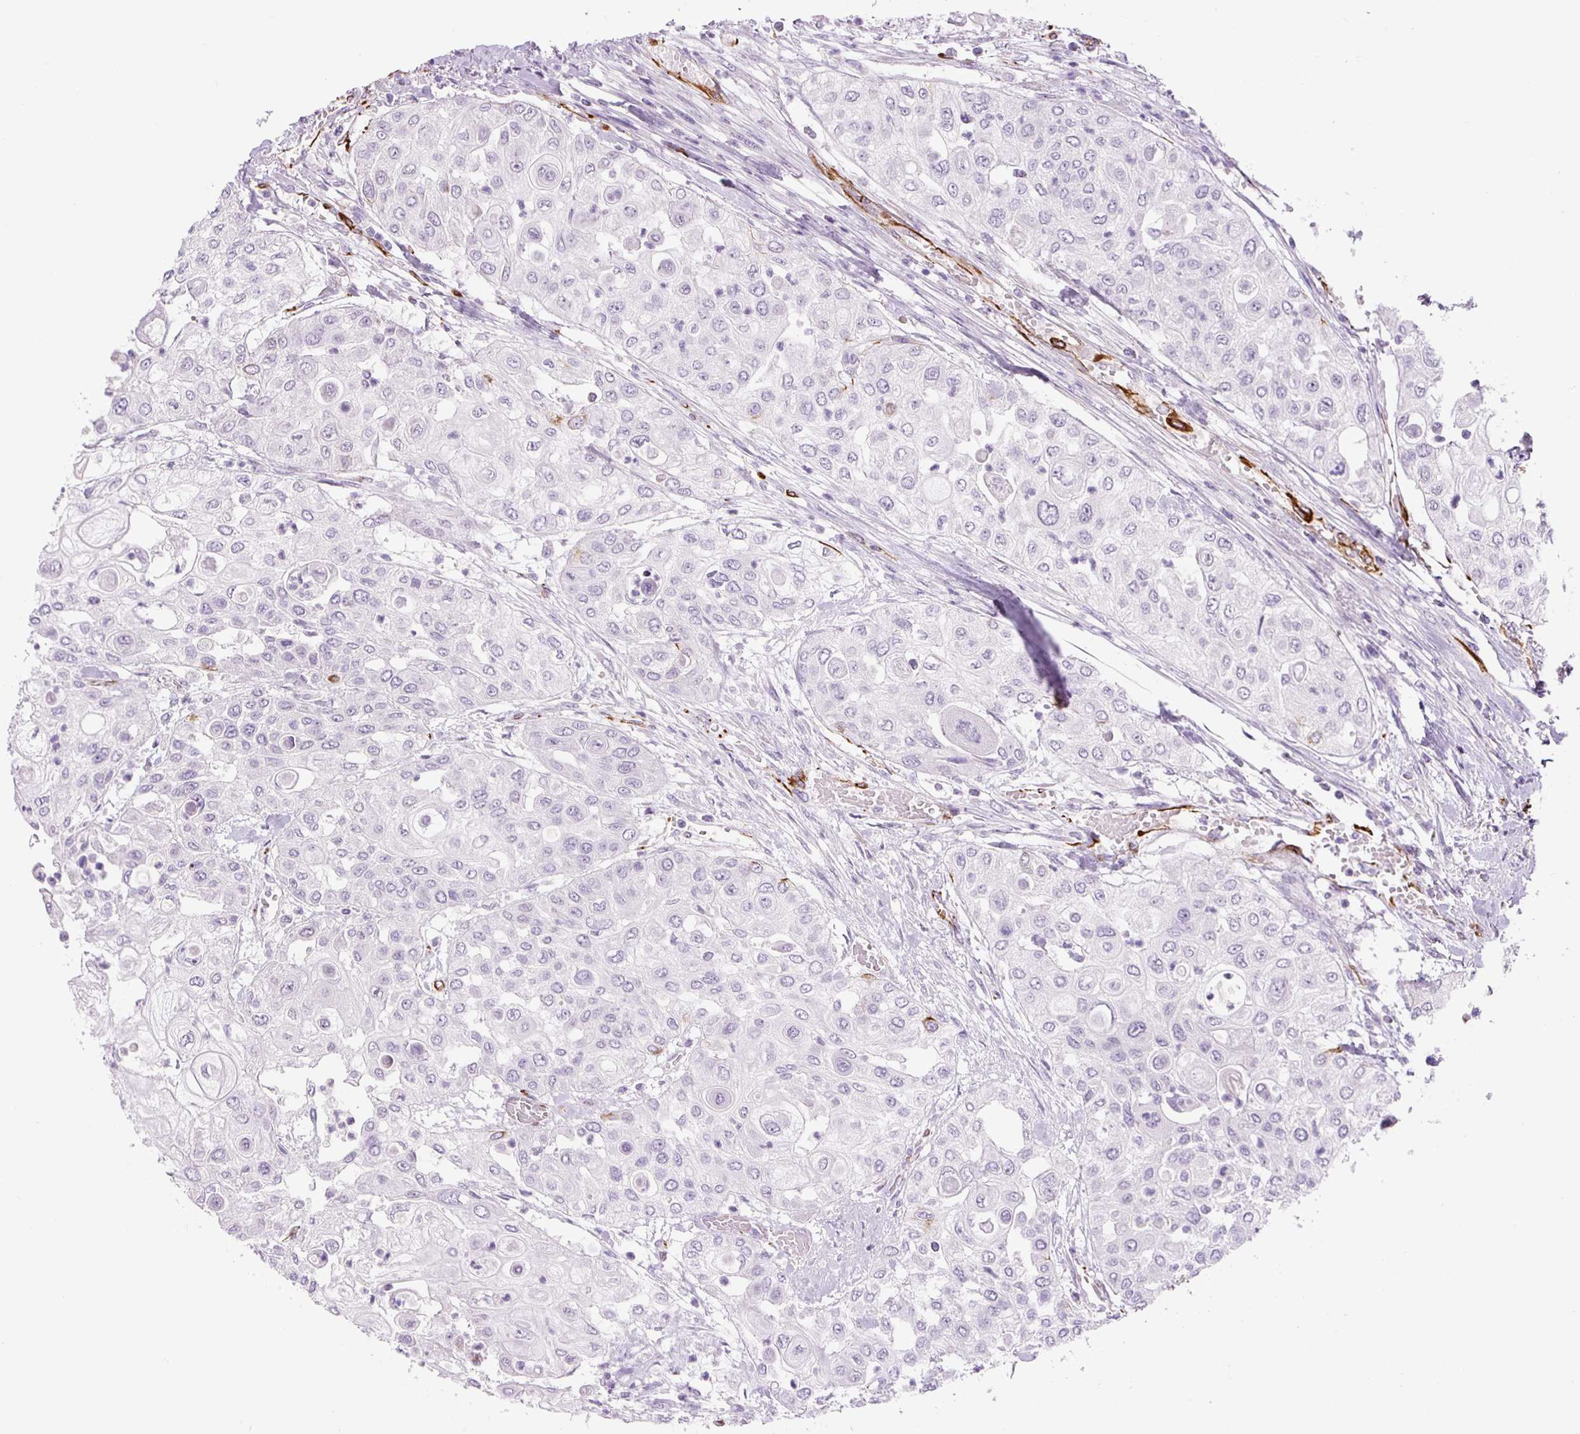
{"staining": {"intensity": "negative", "quantity": "none", "location": "none"}, "tissue": "urothelial cancer", "cell_type": "Tumor cells", "image_type": "cancer", "snomed": [{"axis": "morphology", "description": "Urothelial carcinoma, High grade"}, {"axis": "topography", "description": "Urinary bladder"}], "caption": "This is an immunohistochemistry (IHC) image of human urothelial carcinoma (high-grade). There is no expression in tumor cells.", "gene": "NES", "patient": {"sex": "female", "age": 79}}